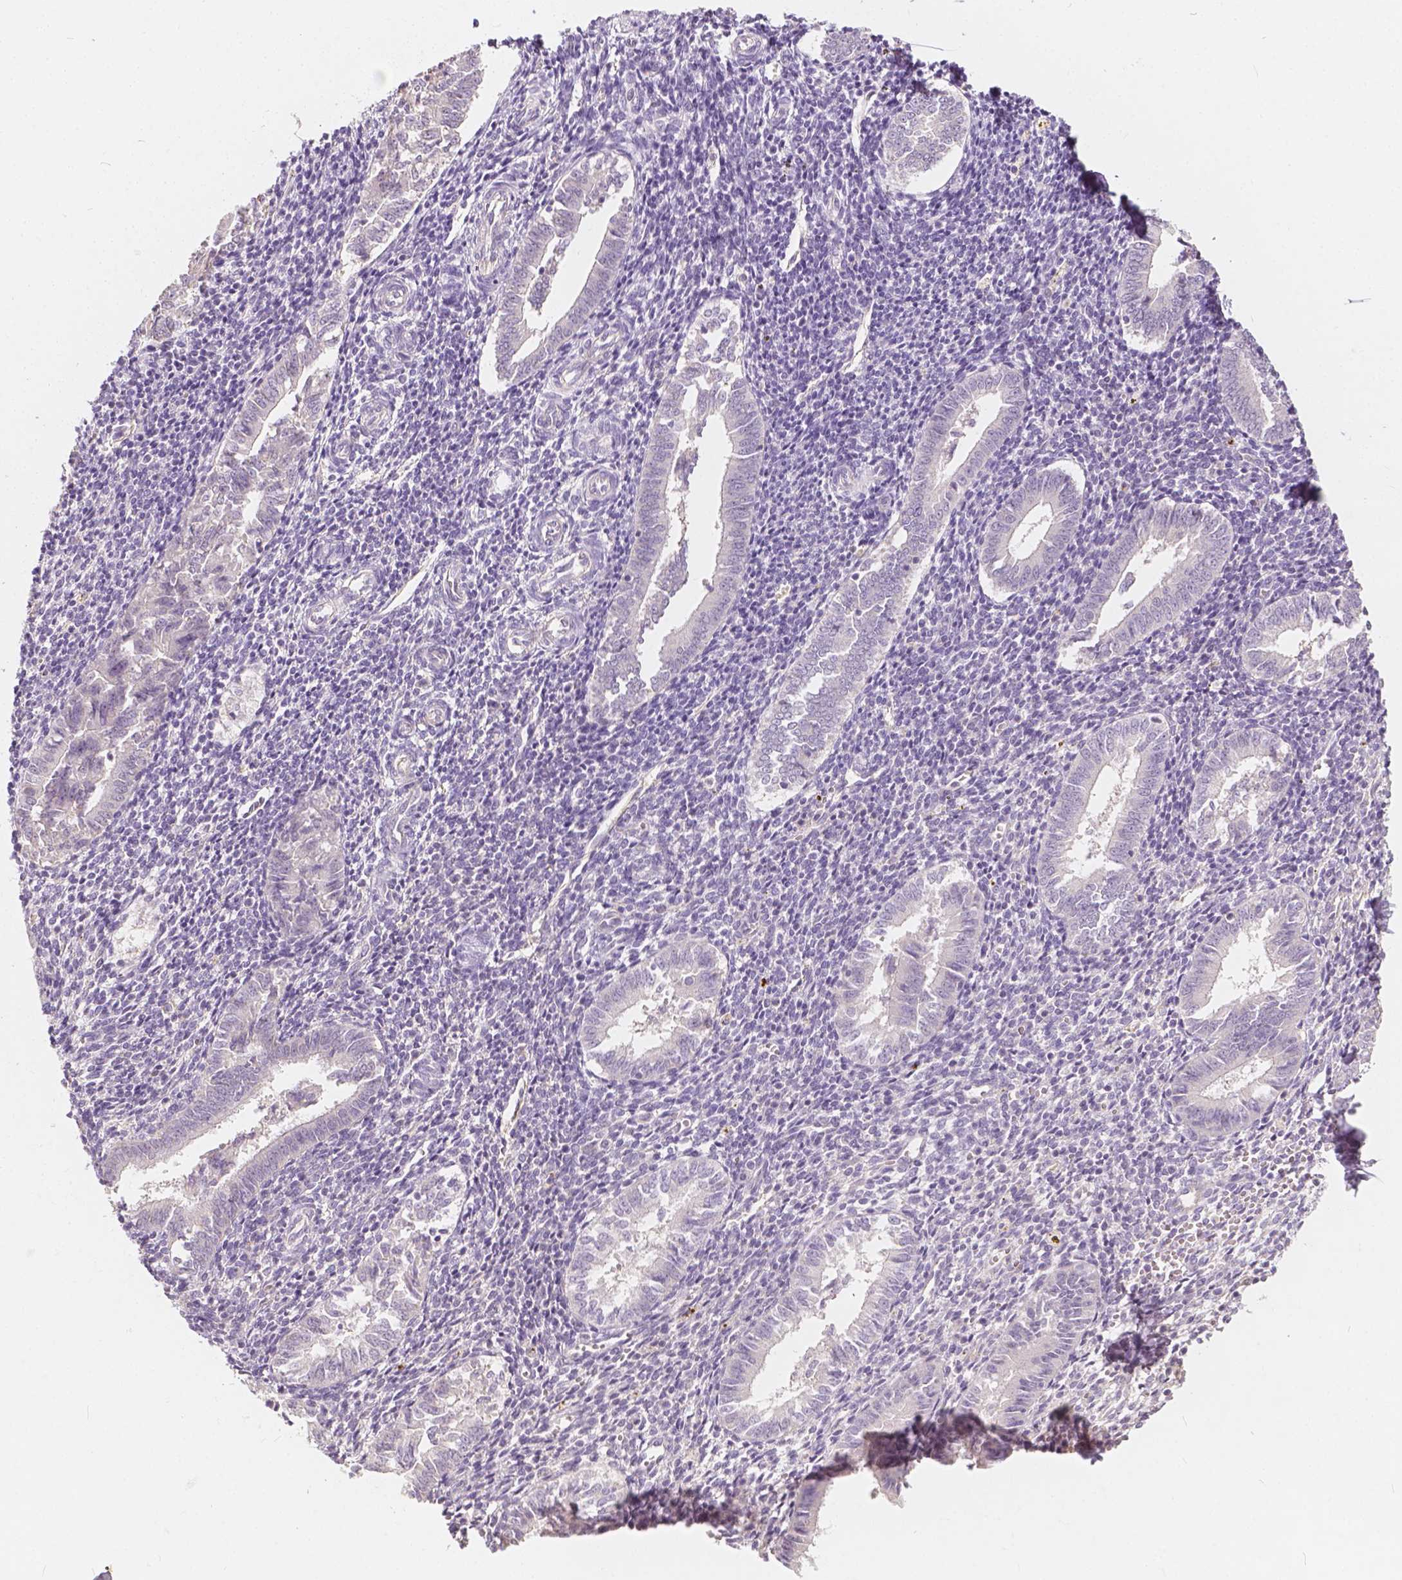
{"staining": {"intensity": "negative", "quantity": "none", "location": "none"}, "tissue": "endometrium", "cell_type": "Cells in endometrial stroma", "image_type": "normal", "snomed": [{"axis": "morphology", "description": "Normal tissue, NOS"}, {"axis": "topography", "description": "Endometrium"}], "caption": "DAB immunohistochemical staining of benign endometrium demonstrates no significant expression in cells in endometrial stroma. (DAB (3,3'-diaminobenzidine) immunohistochemistry (IHC), high magnification).", "gene": "KIAA0513", "patient": {"sex": "female", "age": 25}}